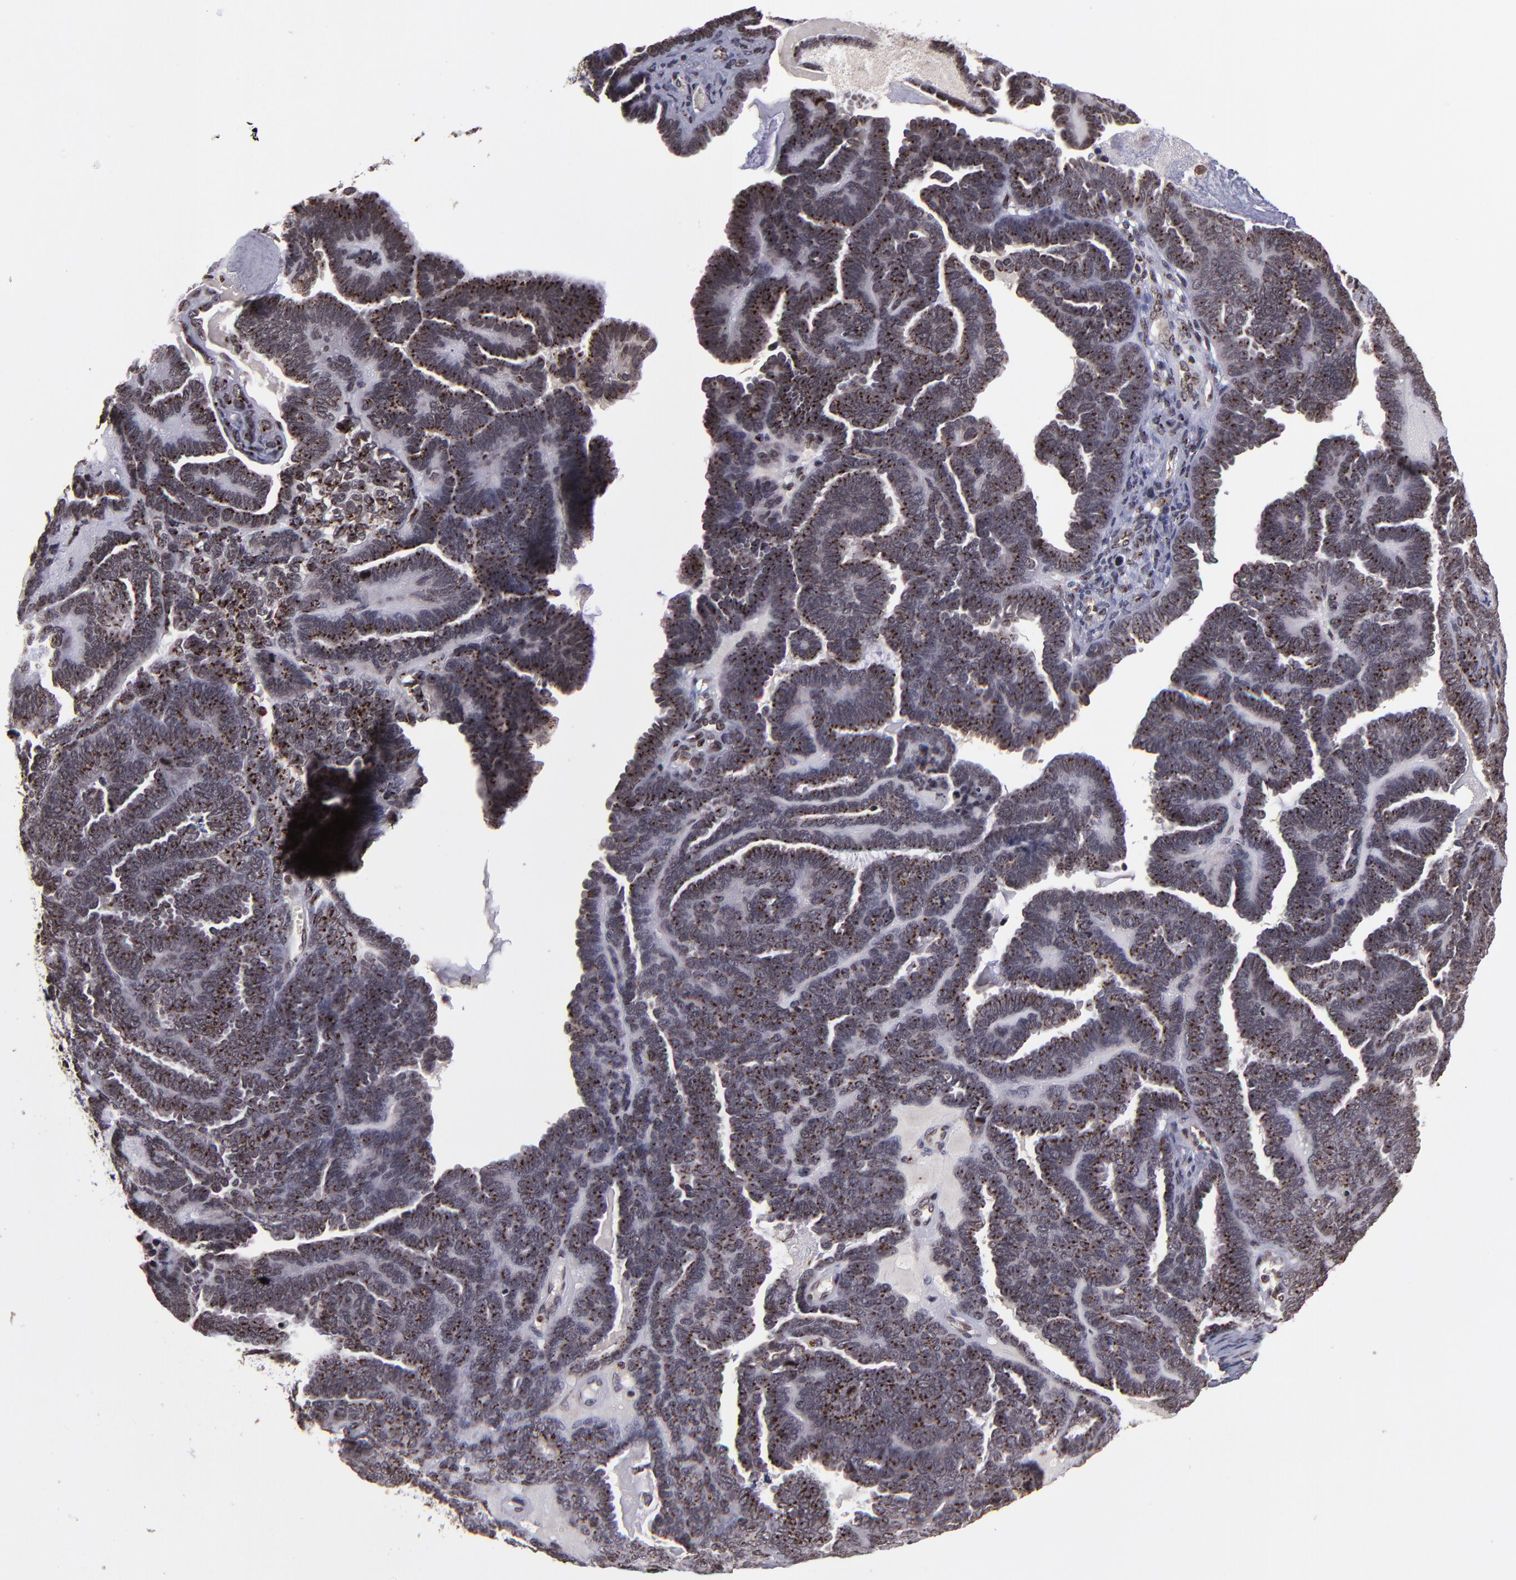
{"staining": {"intensity": "strong", "quantity": ">75%", "location": "cytoplasmic/membranous,nuclear"}, "tissue": "endometrial cancer", "cell_type": "Tumor cells", "image_type": "cancer", "snomed": [{"axis": "morphology", "description": "Neoplasm, malignant, NOS"}, {"axis": "topography", "description": "Endometrium"}], "caption": "Human endometrial cancer (malignant neoplasm) stained for a protein (brown) reveals strong cytoplasmic/membranous and nuclear positive staining in approximately >75% of tumor cells.", "gene": "CSDC2", "patient": {"sex": "female", "age": 74}}